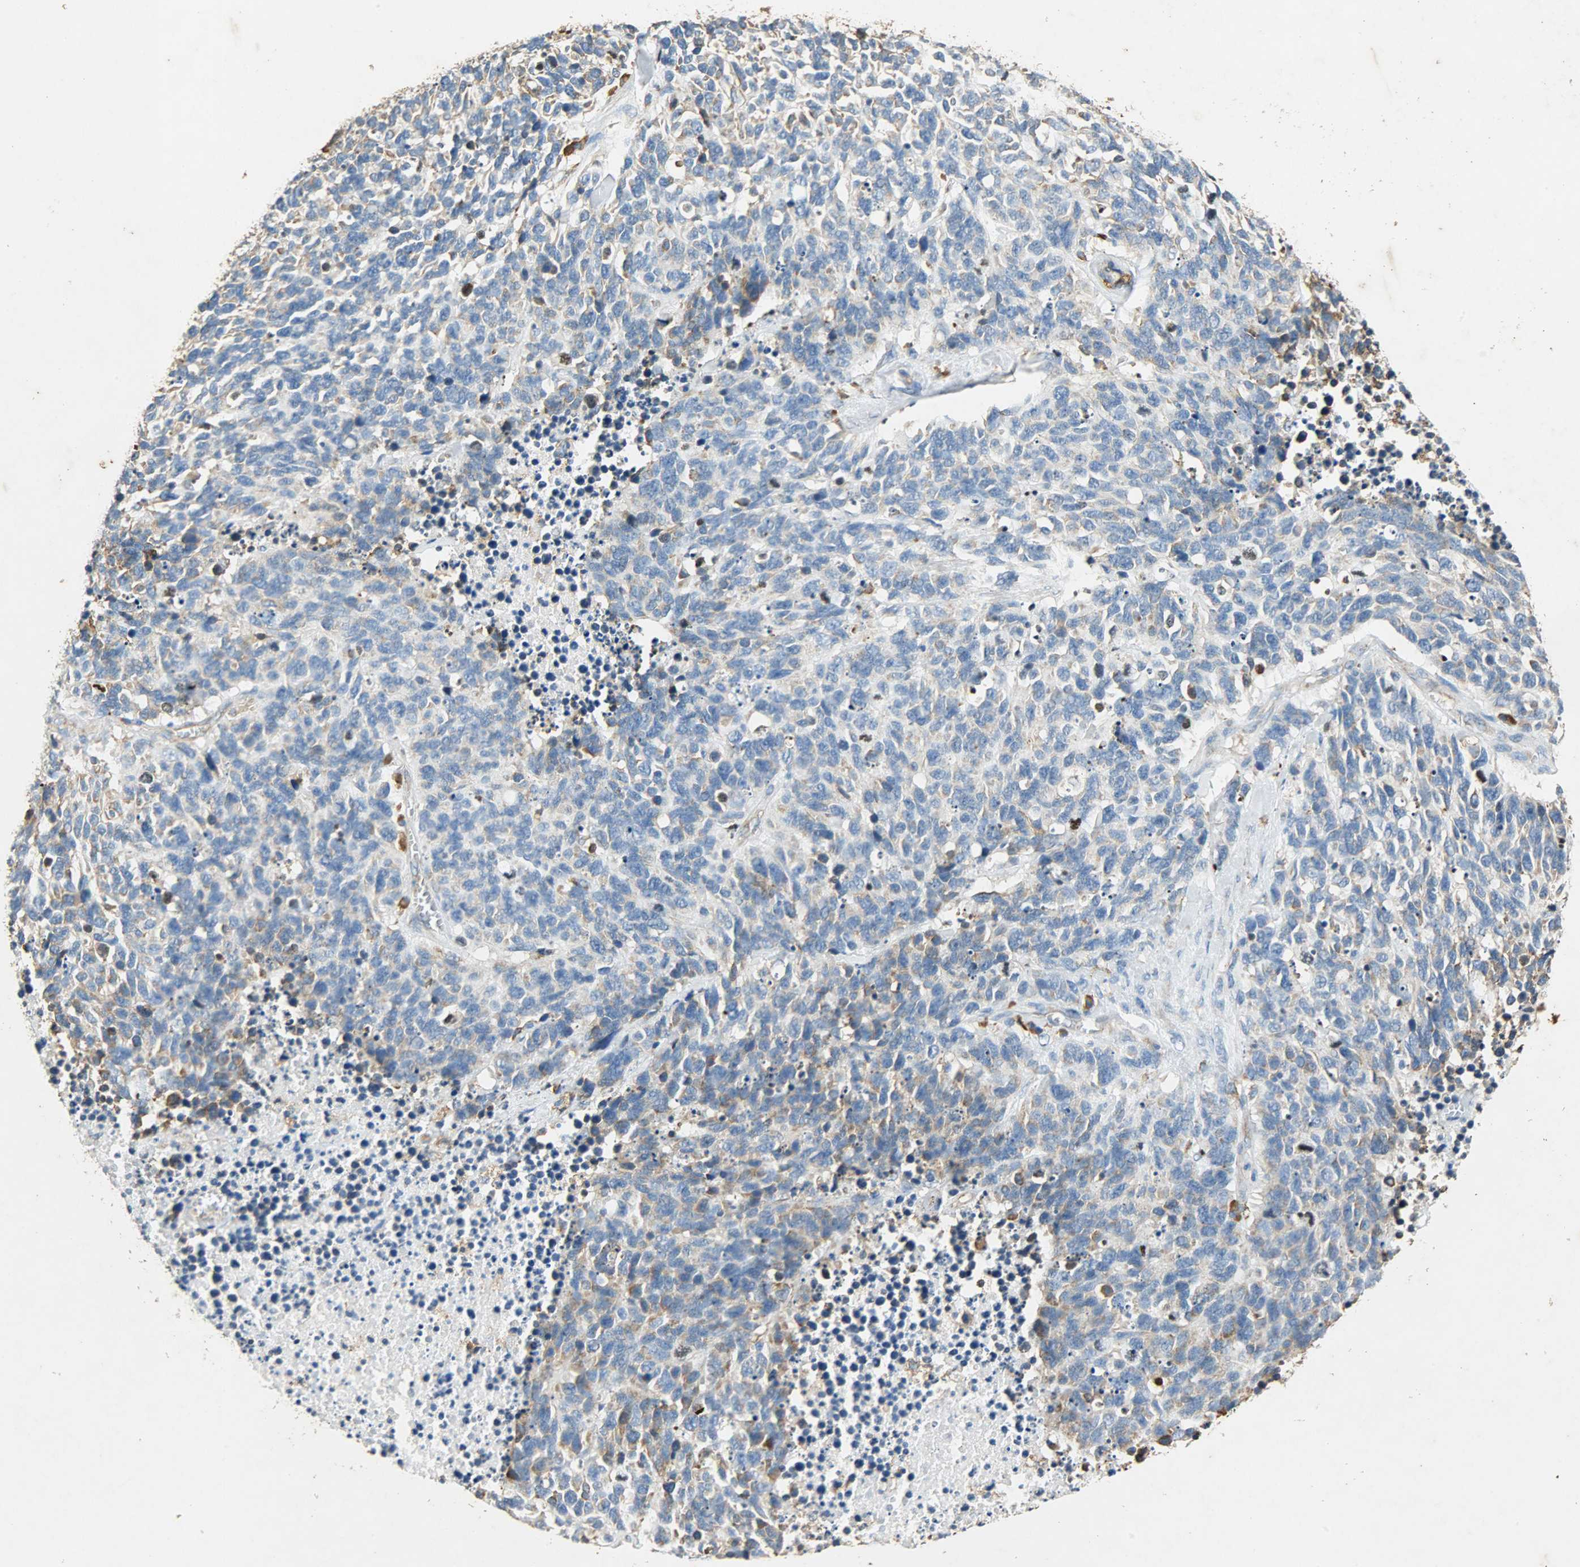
{"staining": {"intensity": "moderate", "quantity": ">75%", "location": "cytoplasmic/membranous"}, "tissue": "lung cancer", "cell_type": "Tumor cells", "image_type": "cancer", "snomed": [{"axis": "morphology", "description": "Neoplasm, malignant, NOS"}, {"axis": "topography", "description": "Lung"}], "caption": "Immunohistochemistry (IHC) staining of malignant neoplasm (lung), which exhibits medium levels of moderate cytoplasmic/membranous expression in approximately >75% of tumor cells indicating moderate cytoplasmic/membranous protein expression. The staining was performed using DAB (3,3'-diaminobenzidine) (brown) for protein detection and nuclei were counterstained in hematoxylin (blue).", "gene": "HSPA5", "patient": {"sex": "female", "age": 58}}